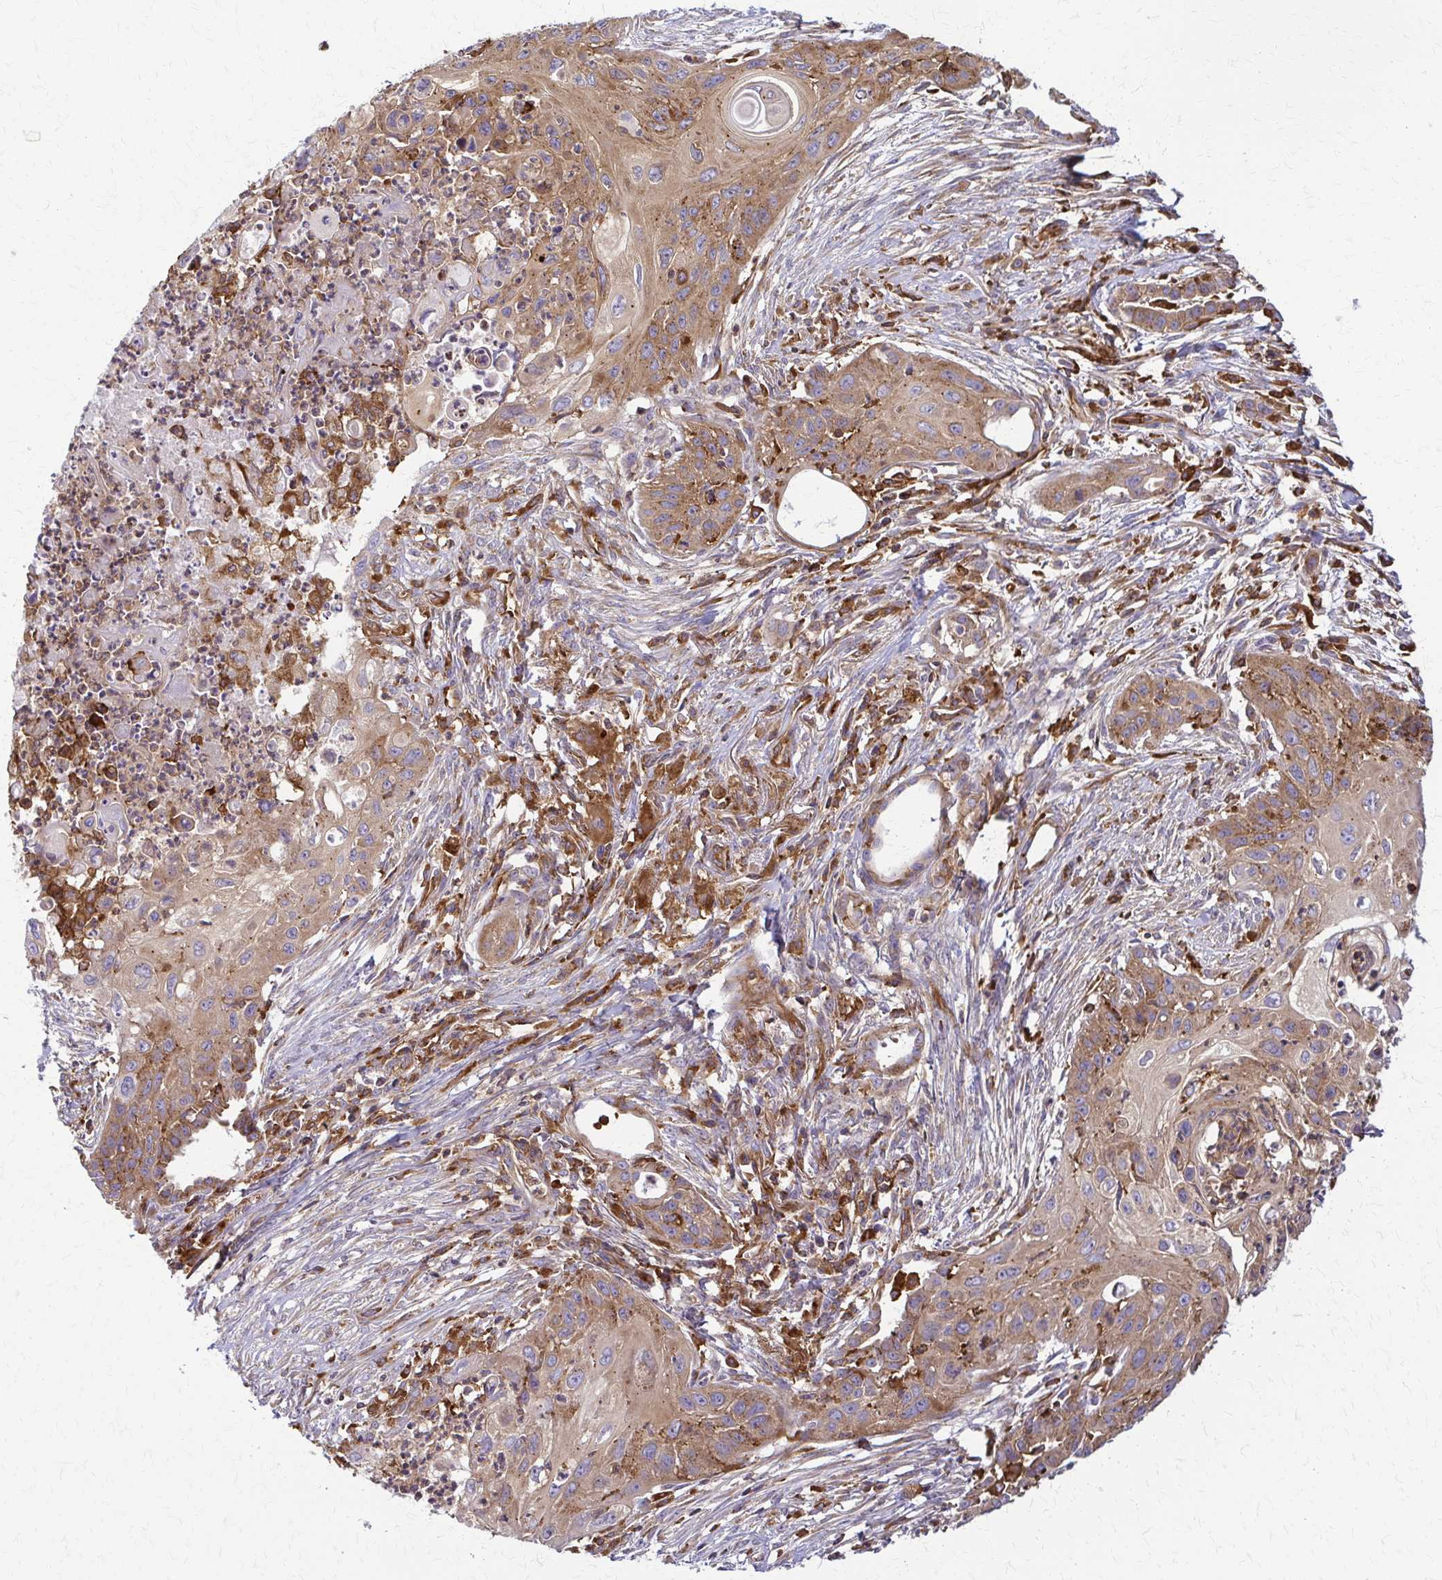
{"staining": {"intensity": "moderate", "quantity": ">75%", "location": "cytoplasmic/membranous"}, "tissue": "lung cancer", "cell_type": "Tumor cells", "image_type": "cancer", "snomed": [{"axis": "morphology", "description": "Squamous cell carcinoma, NOS"}, {"axis": "topography", "description": "Lung"}], "caption": "IHC micrograph of squamous cell carcinoma (lung) stained for a protein (brown), which shows medium levels of moderate cytoplasmic/membranous staining in about >75% of tumor cells.", "gene": "WASF2", "patient": {"sex": "male", "age": 71}}